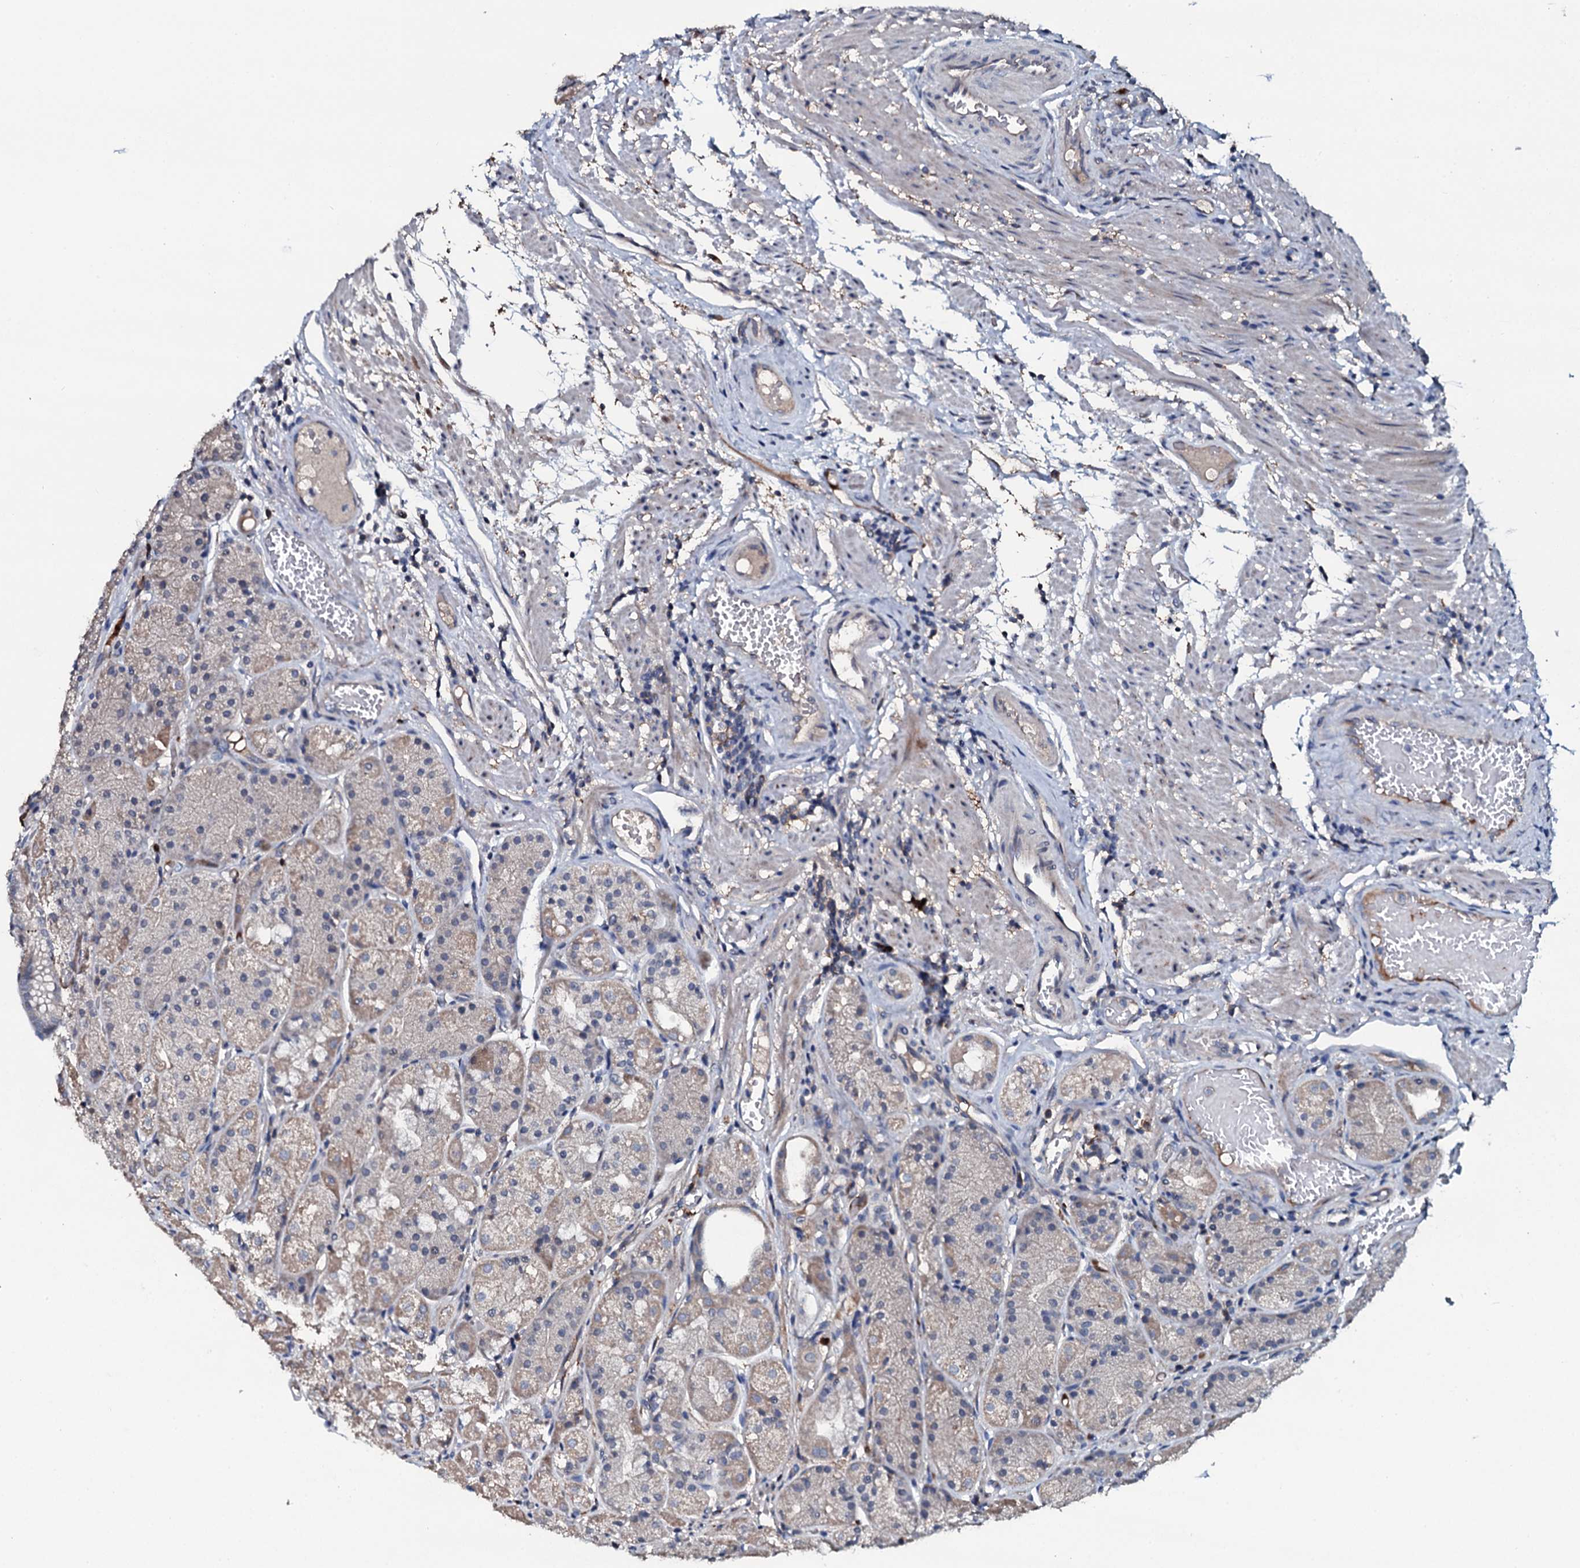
{"staining": {"intensity": "moderate", "quantity": "<25%", "location": "cytoplasmic/membranous"}, "tissue": "stomach", "cell_type": "Glandular cells", "image_type": "normal", "snomed": [{"axis": "morphology", "description": "Normal tissue, NOS"}, {"axis": "topography", "description": "Stomach, upper"}], "caption": "Protein staining exhibits moderate cytoplasmic/membranous positivity in about <25% of glandular cells in unremarkable stomach.", "gene": "IL12B", "patient": {"sex": "male", "age": 72}}